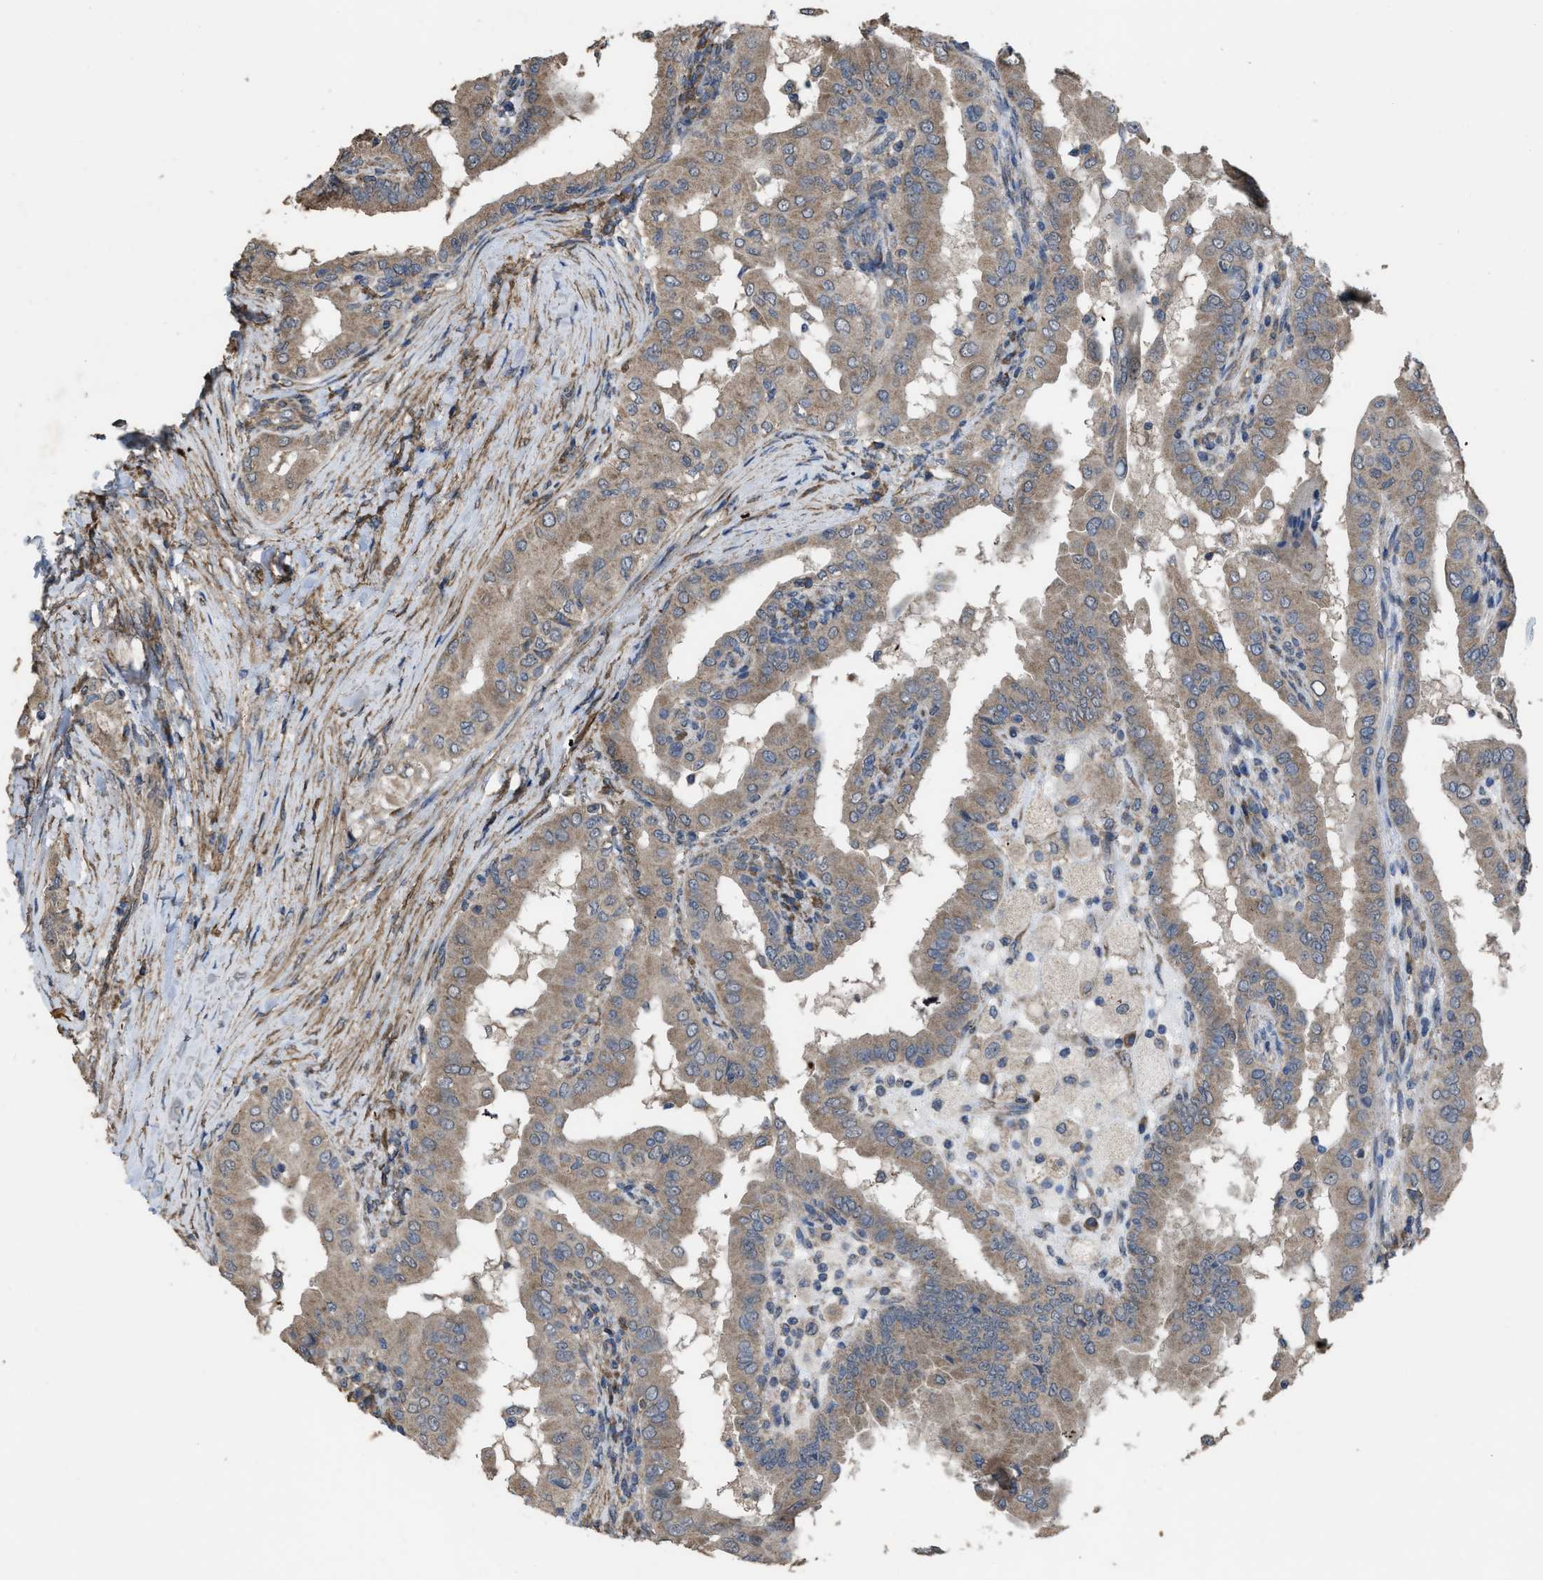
{"staining": {"intensity": "moderate", "quantity": ">75%", "location": "cytoplasmic/membranous"}, "tissue": "thyroid cancer", "cell_type": "Tumor cells", "image_type": "cancer", "snomed": [{"axis": "morphology", "description": "Papillary adenocarcinoma, NOS"}, {"axis": "topography", "description": "Thyroid gland"}], "caption": "Immunohistochemical staining of thyroid papillary adenocarcinoma shows medium levels of moderate cytoplasmic/membranous protein expression in about >75% of tumor cells. Using DAB (3,3'-diaminobenzidine) (brown) and hematoxylin (blue) stains, captured at high magnification using brightfield microscopy.", "gene": "ARL6", "patient": {"sex": "male", "age": 33}}